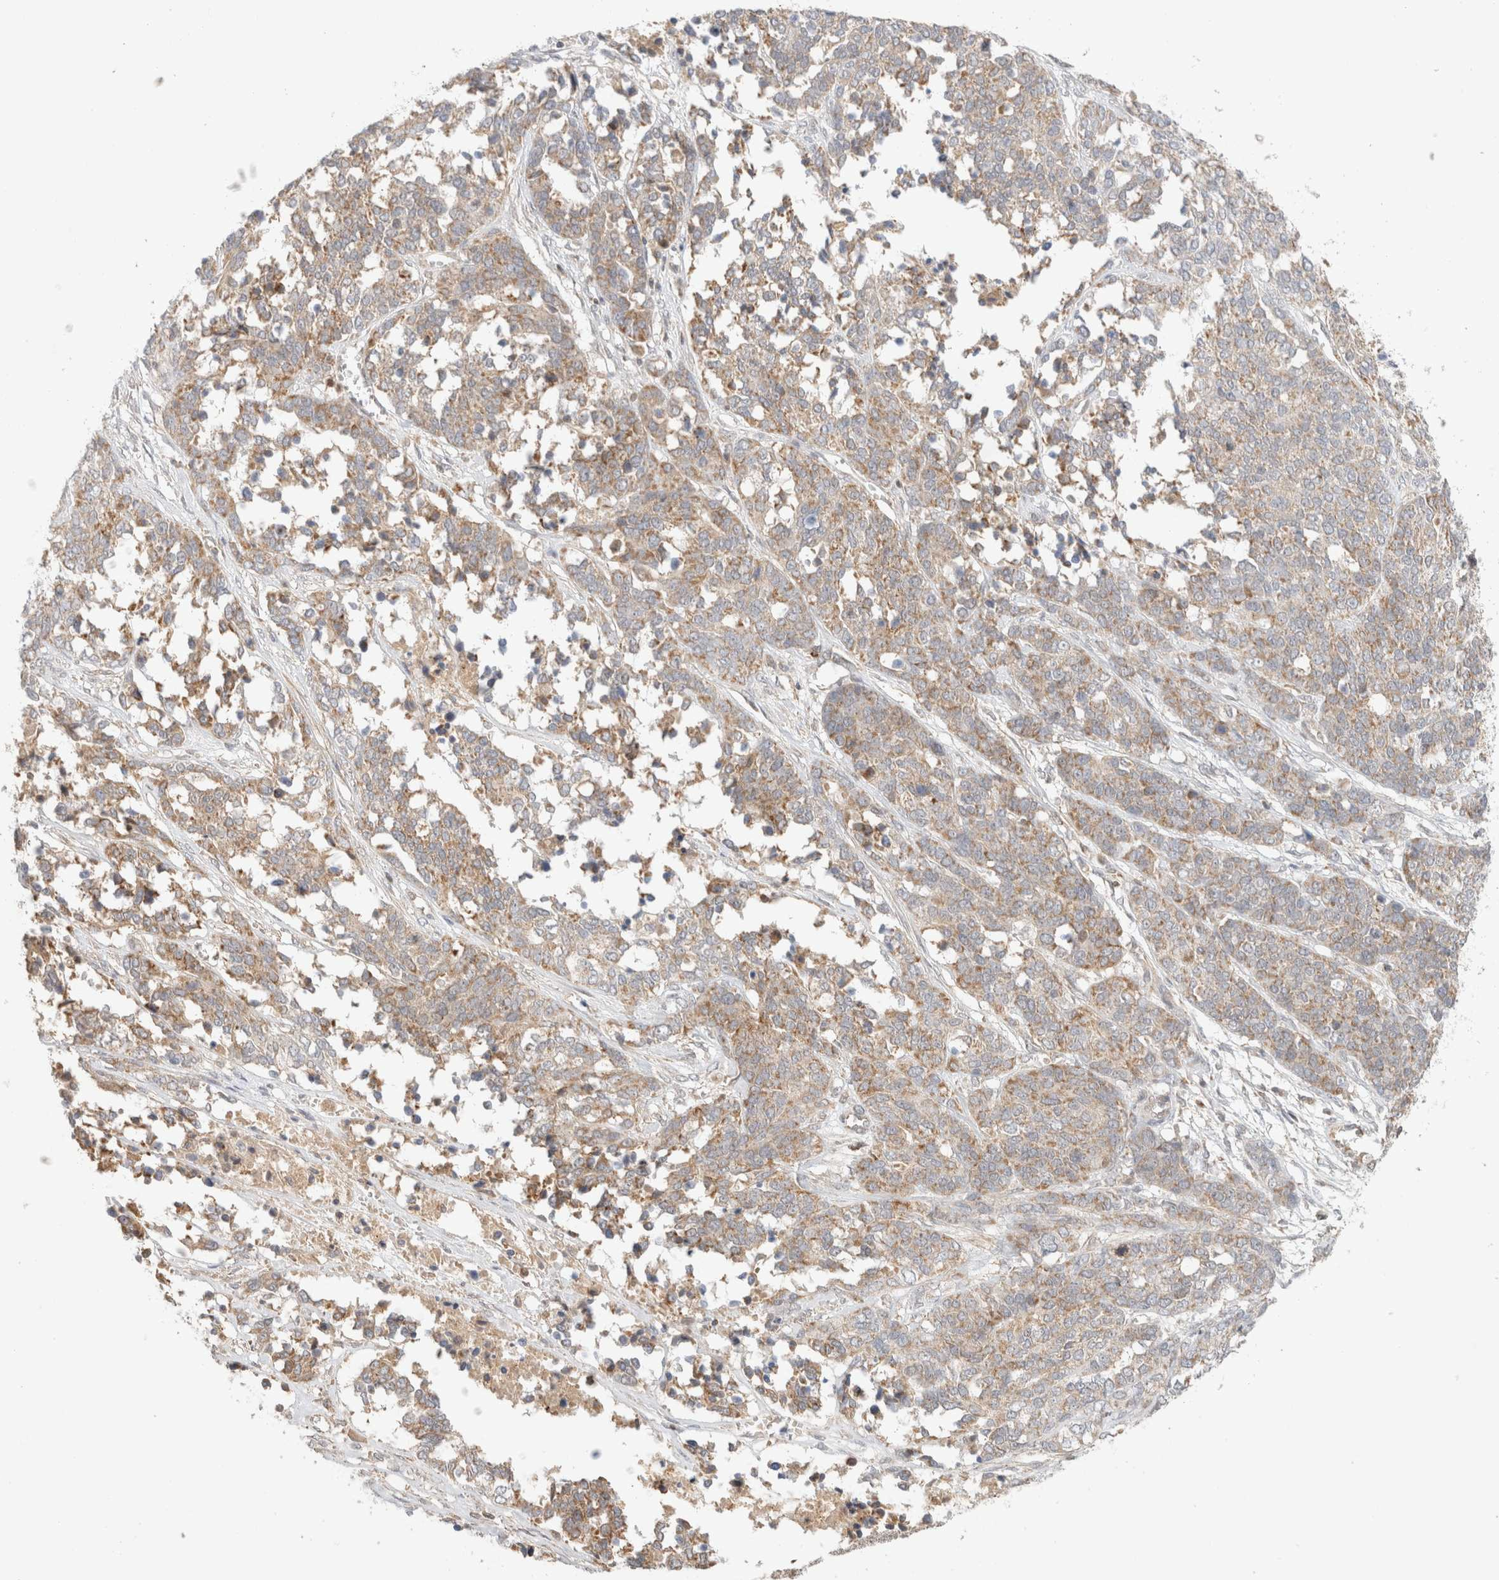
{"staining": {"intensity": "weak", "quantity": ">75%", "location": "cytoplasmic/membranous"}, "tissue": "ovarian cancer", "cell_type": "Tumor cells", "image_type": "cancer", "snomed": [{"axis": "morphology", "description": "Cystadenocarcinoma, serous, NOS"}, {"axis": "topography", "description": "Ovary"}], "caption": "Immunohistochemical staining of ovarian cancer (serous cystadenocarcinoma) exhibits weak cytoplasmic/membranous protein staining in approximately >75% of tumor cells.", "gene": "MRM3", "patient": {"sex": "female", "age": 44}}